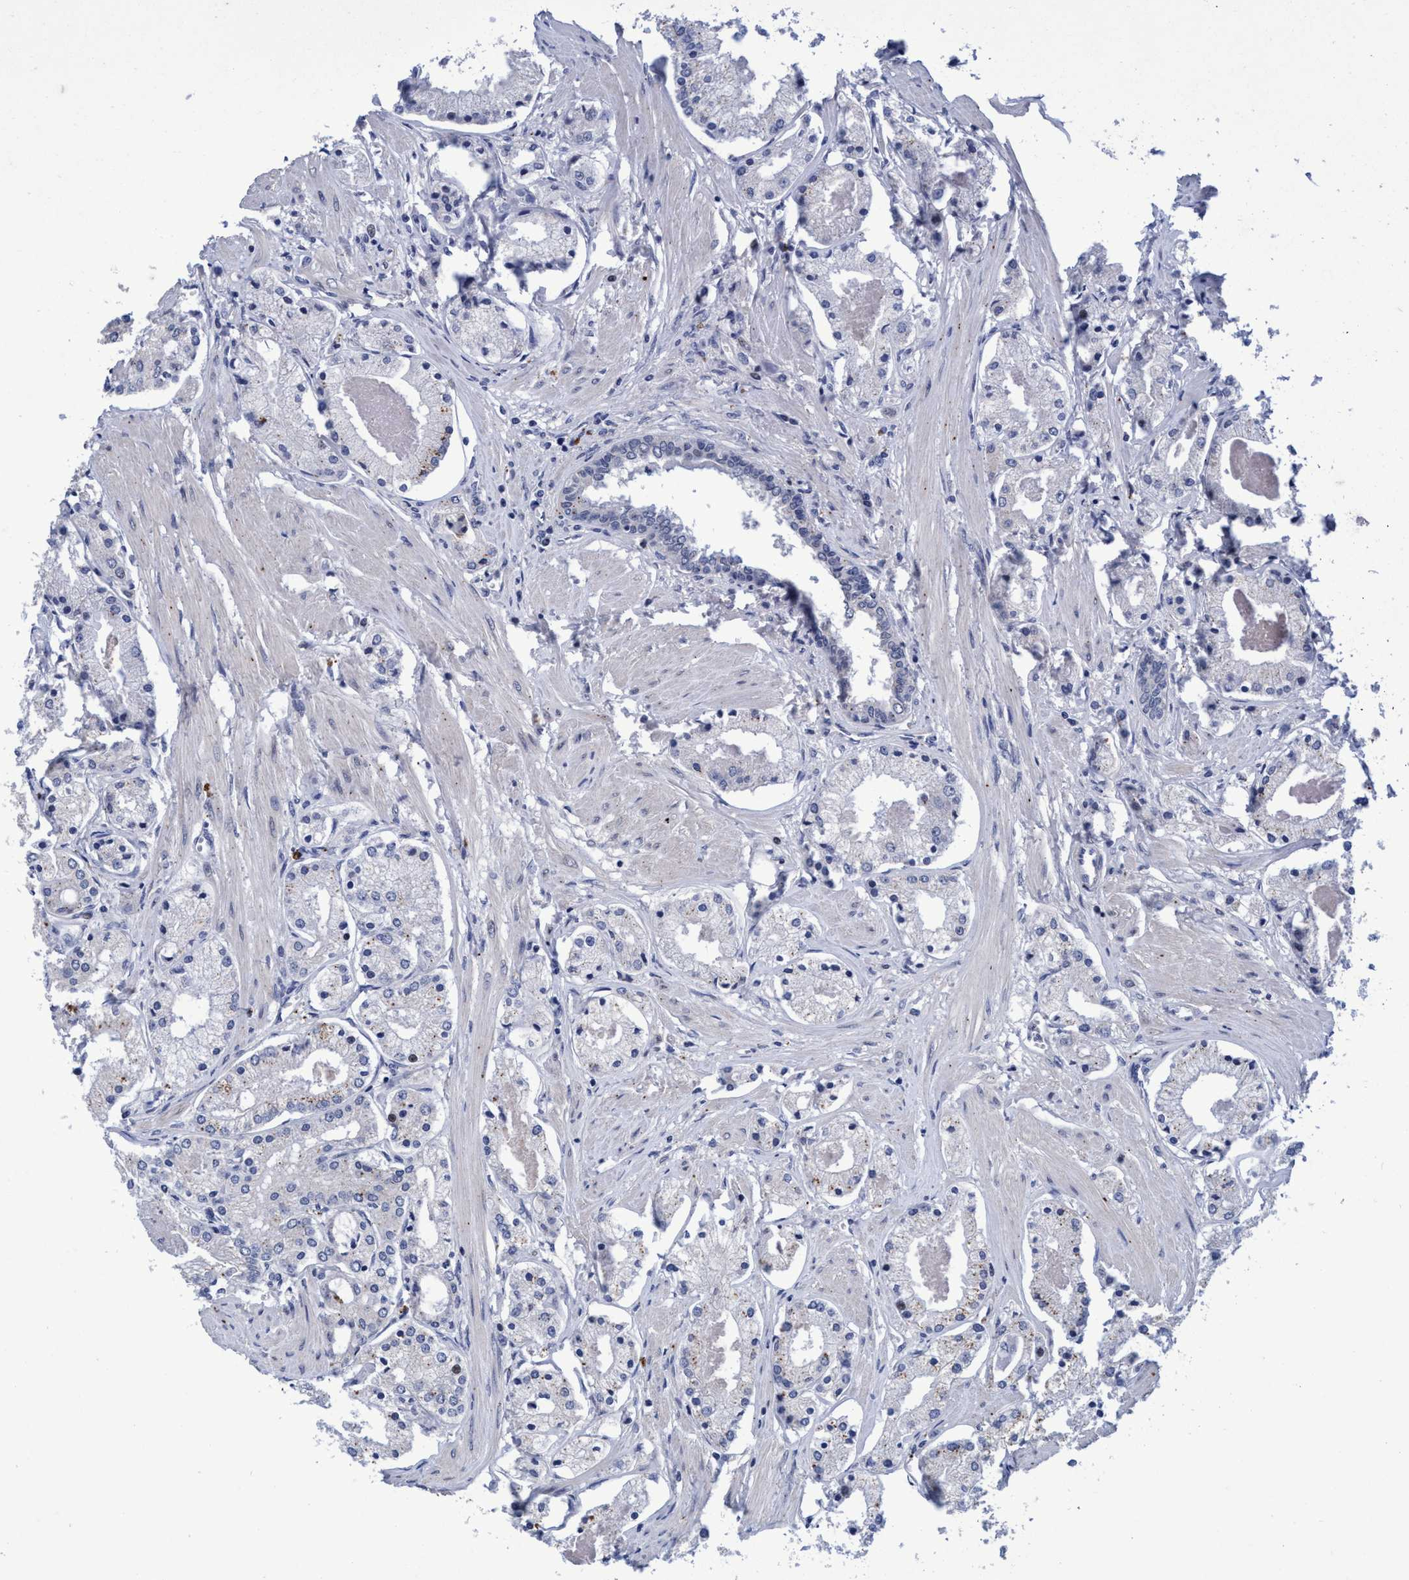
{"staining": {"intensity": "weak", "quantity": "<25%", "location": "cytoplasmic/membranous"}, "tissue": "prostate cancer", "cell_type": "Tumor cells", "image_type": "cancer", "snomed": [{"axis": "morphology", "description": "Adenocarcinoma, High grade"}, {"axis": "topography", "description": "Prostate"}], "caption": "Tumor cells show no significant positivity in prostate cancer (high-grade adenocarcinoma).", "gene": "GRB14", "patient": {"sex": "male", "age": 66}}